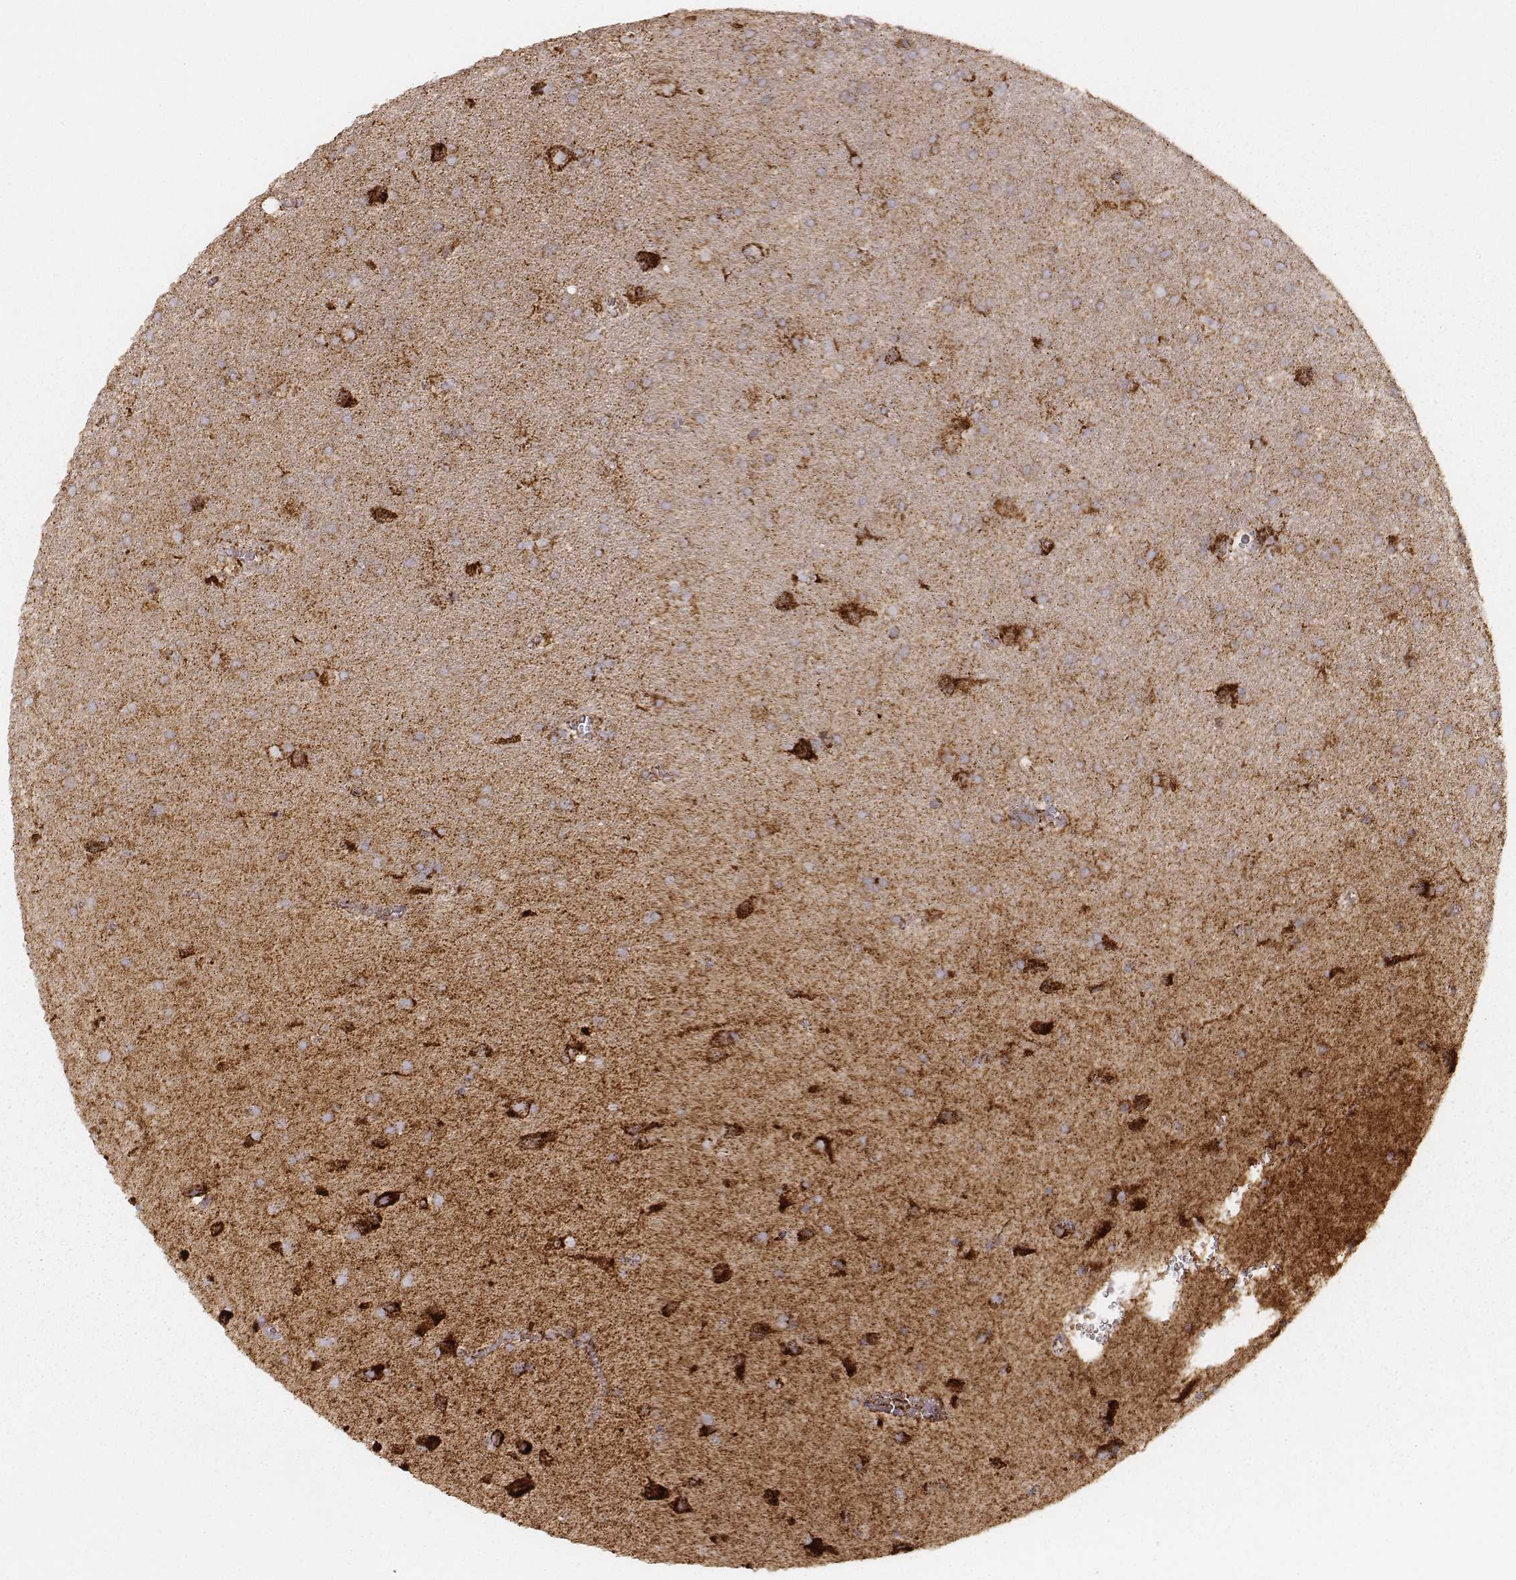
{"staining": {"intensity": "moderate", "quantity": ">75%", "location": "cytoplasmic/membranous"}, "tissue": "glioma", "cell_type": "Tumor cells", "image_type": "cancer", "snomed": [{"axis": "morphology", "description": "Glioma, malignant, Low grade"}, {"axis": "topography", "description": "Brain"}], "caption": "Immunohistochemical staining of human malignant glioma (low-grade) exhibits medium levels of moderate cytoplasmic/membranous positivity in approximately >75% of tumor cells.", "gene": "CS", "patient": {"sex": "male", "age": 58}}